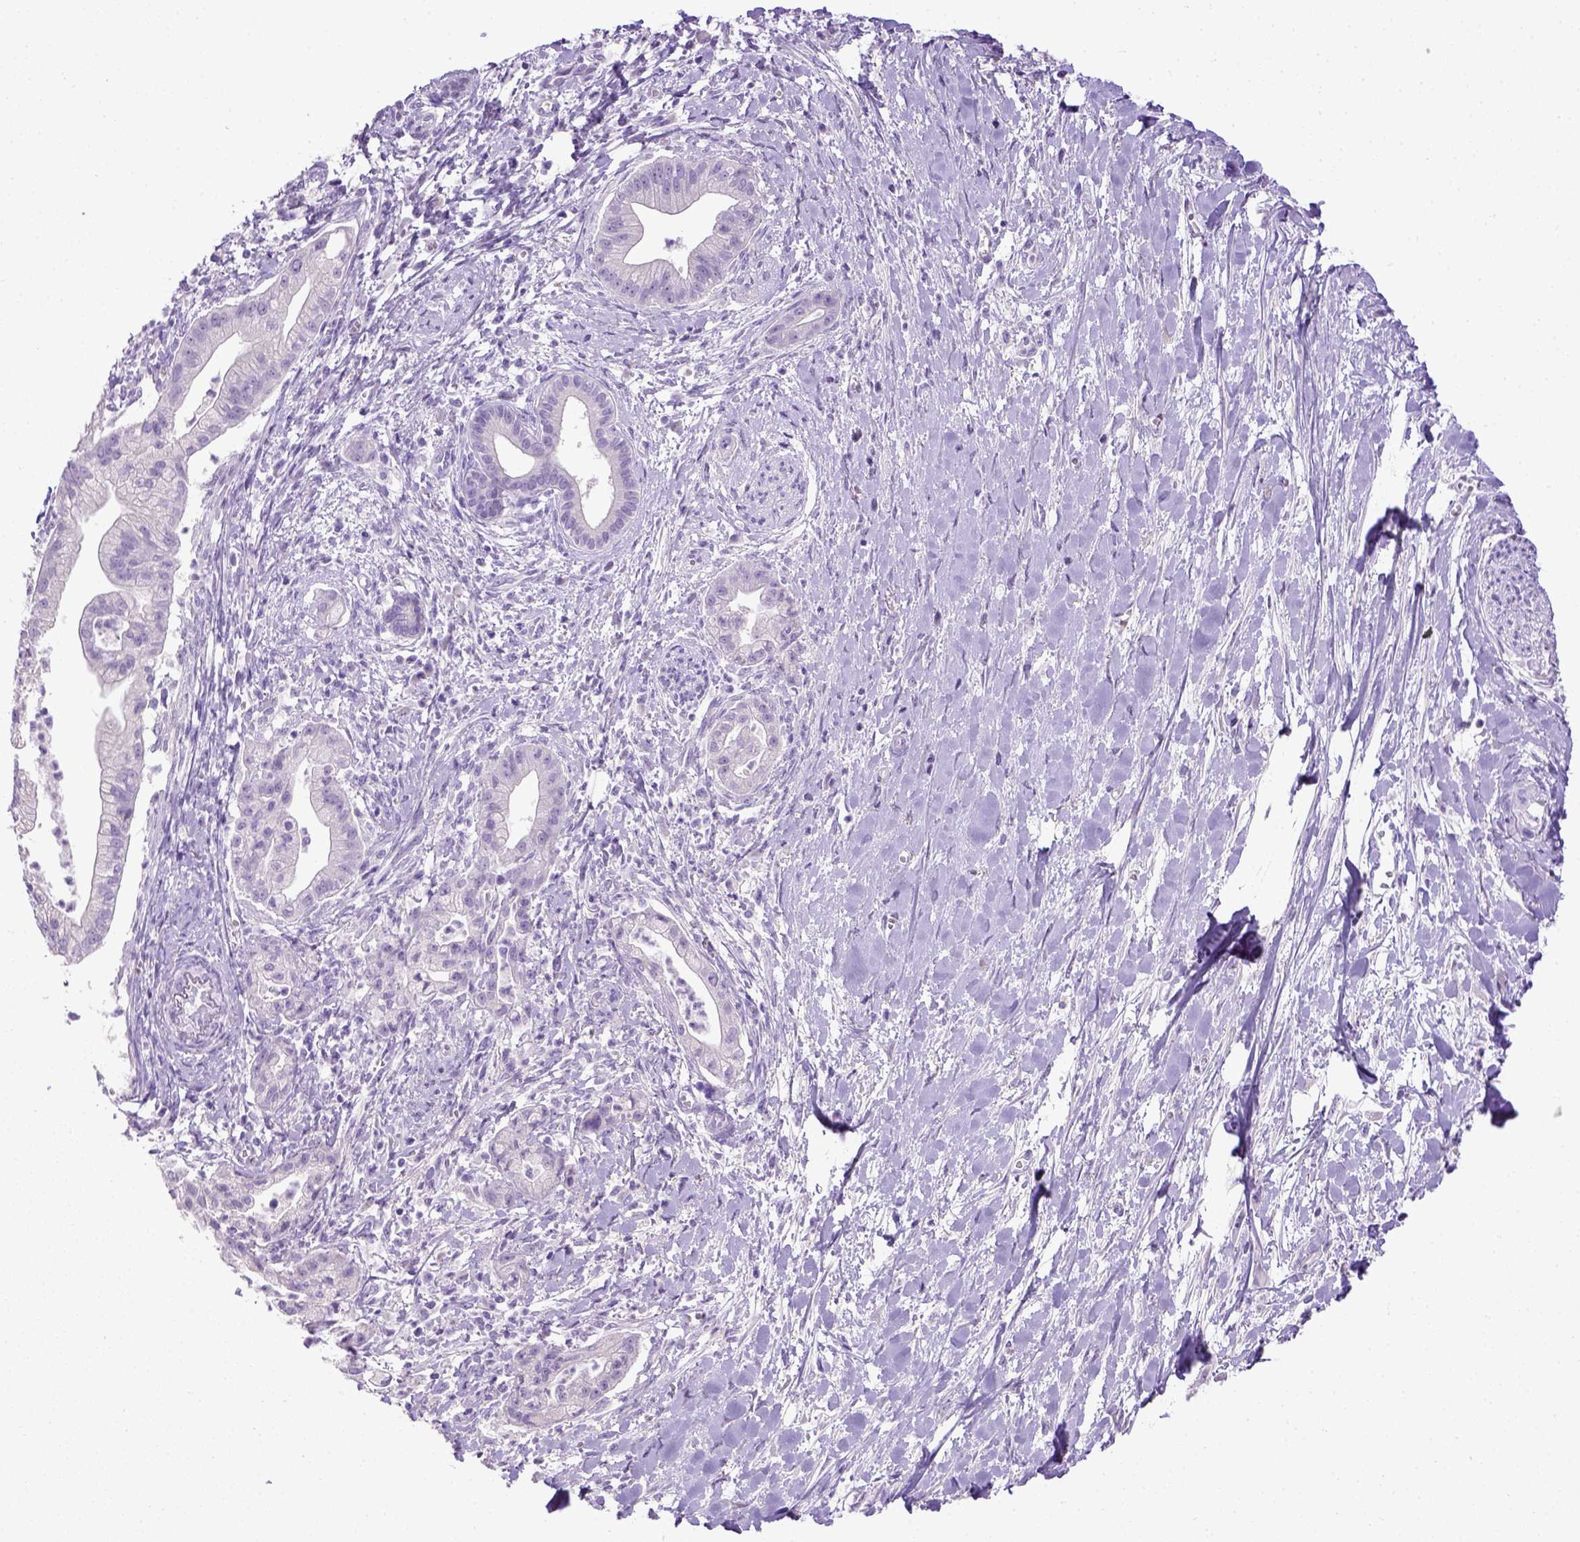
{"staining": {"intensity": "negative", "quantity": "none", "location": "none"}, "tissue": "pancreatic cancer", "cell_type": "Tumor cells", "image_type": "cancer", "snomed": [{"axis": "morphology", "description": "Normal tissue, NOS"}, {"axis": "morphology", "description": "Adenocarcinoma, NOS"}, {"axis": "topography", "description": "Lymph node"}, {"axis": "topography", "description": "Pancreas"}], "caption": "Immunohistochemistry micrograph of pancreatic cancer (adenocarcinoma) stained for a protein (brown), which shows no staining in tumor cells.", "gene": "CYP24A1", "patient": {"sex": "female", "age": 58}}